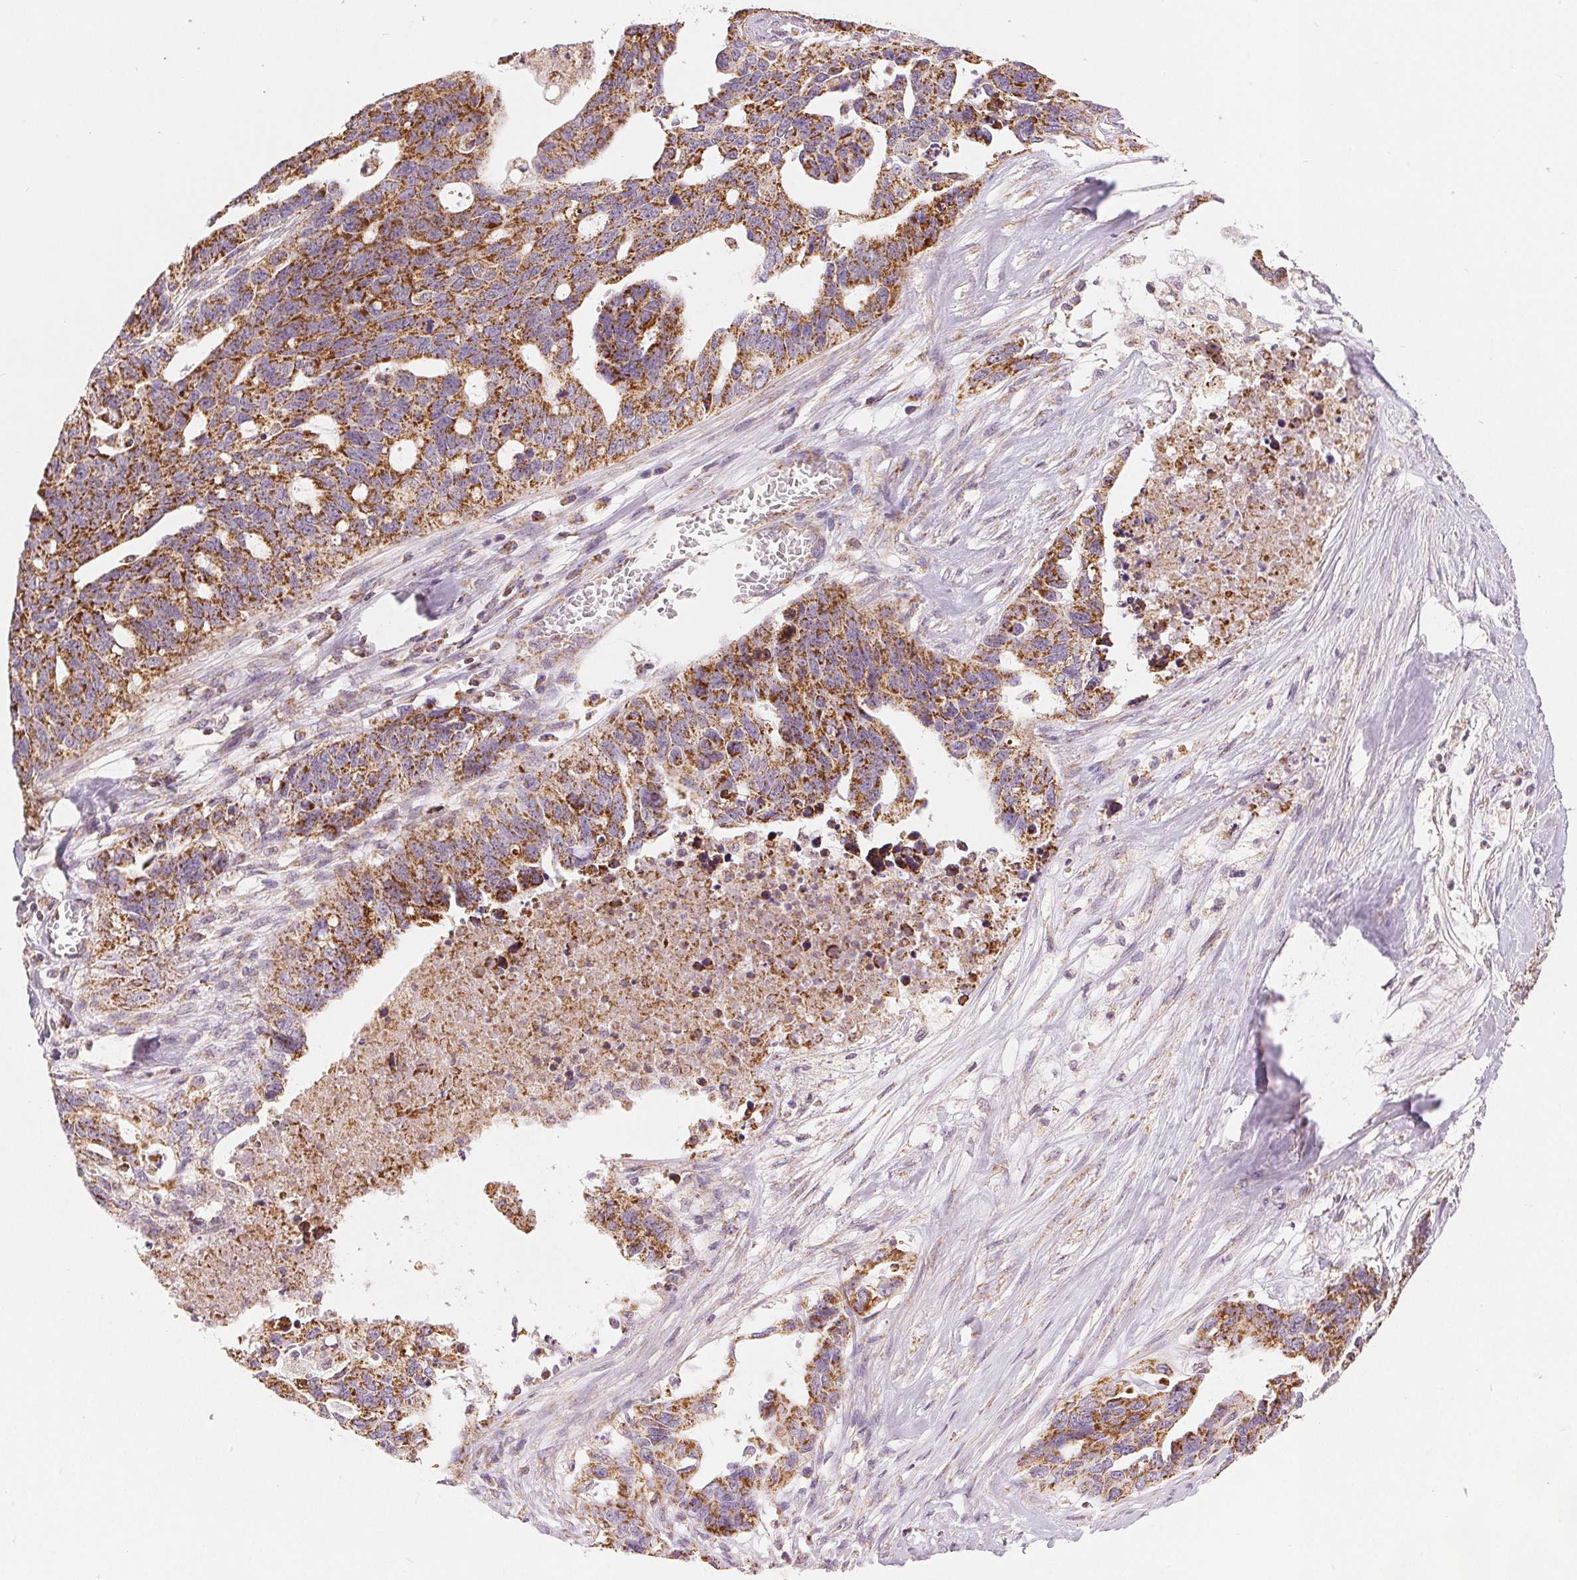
{"staining": {"intensity": "strong", "quantity": "25%-75%", "location": "cytoplasmic/membranous"}, "tissue": "ovarian cancer", "cell_type": "Tumor cells", "image_type": "cancer", "snomed": [{"axis": "morphology", "description": "Cystadenocarcinoma, serous, NOS"}, {"axis": "topography", "description": "Ovary"}], "caption": "Protein expression analysis of serous cystadenocarcinoma (ovarian) displays strong cytoplasmic/membranous staining in approximately 25%-75% of tumor cells.", "gene": "SDHB", "patient": {"sex": "female", "age": 69}}